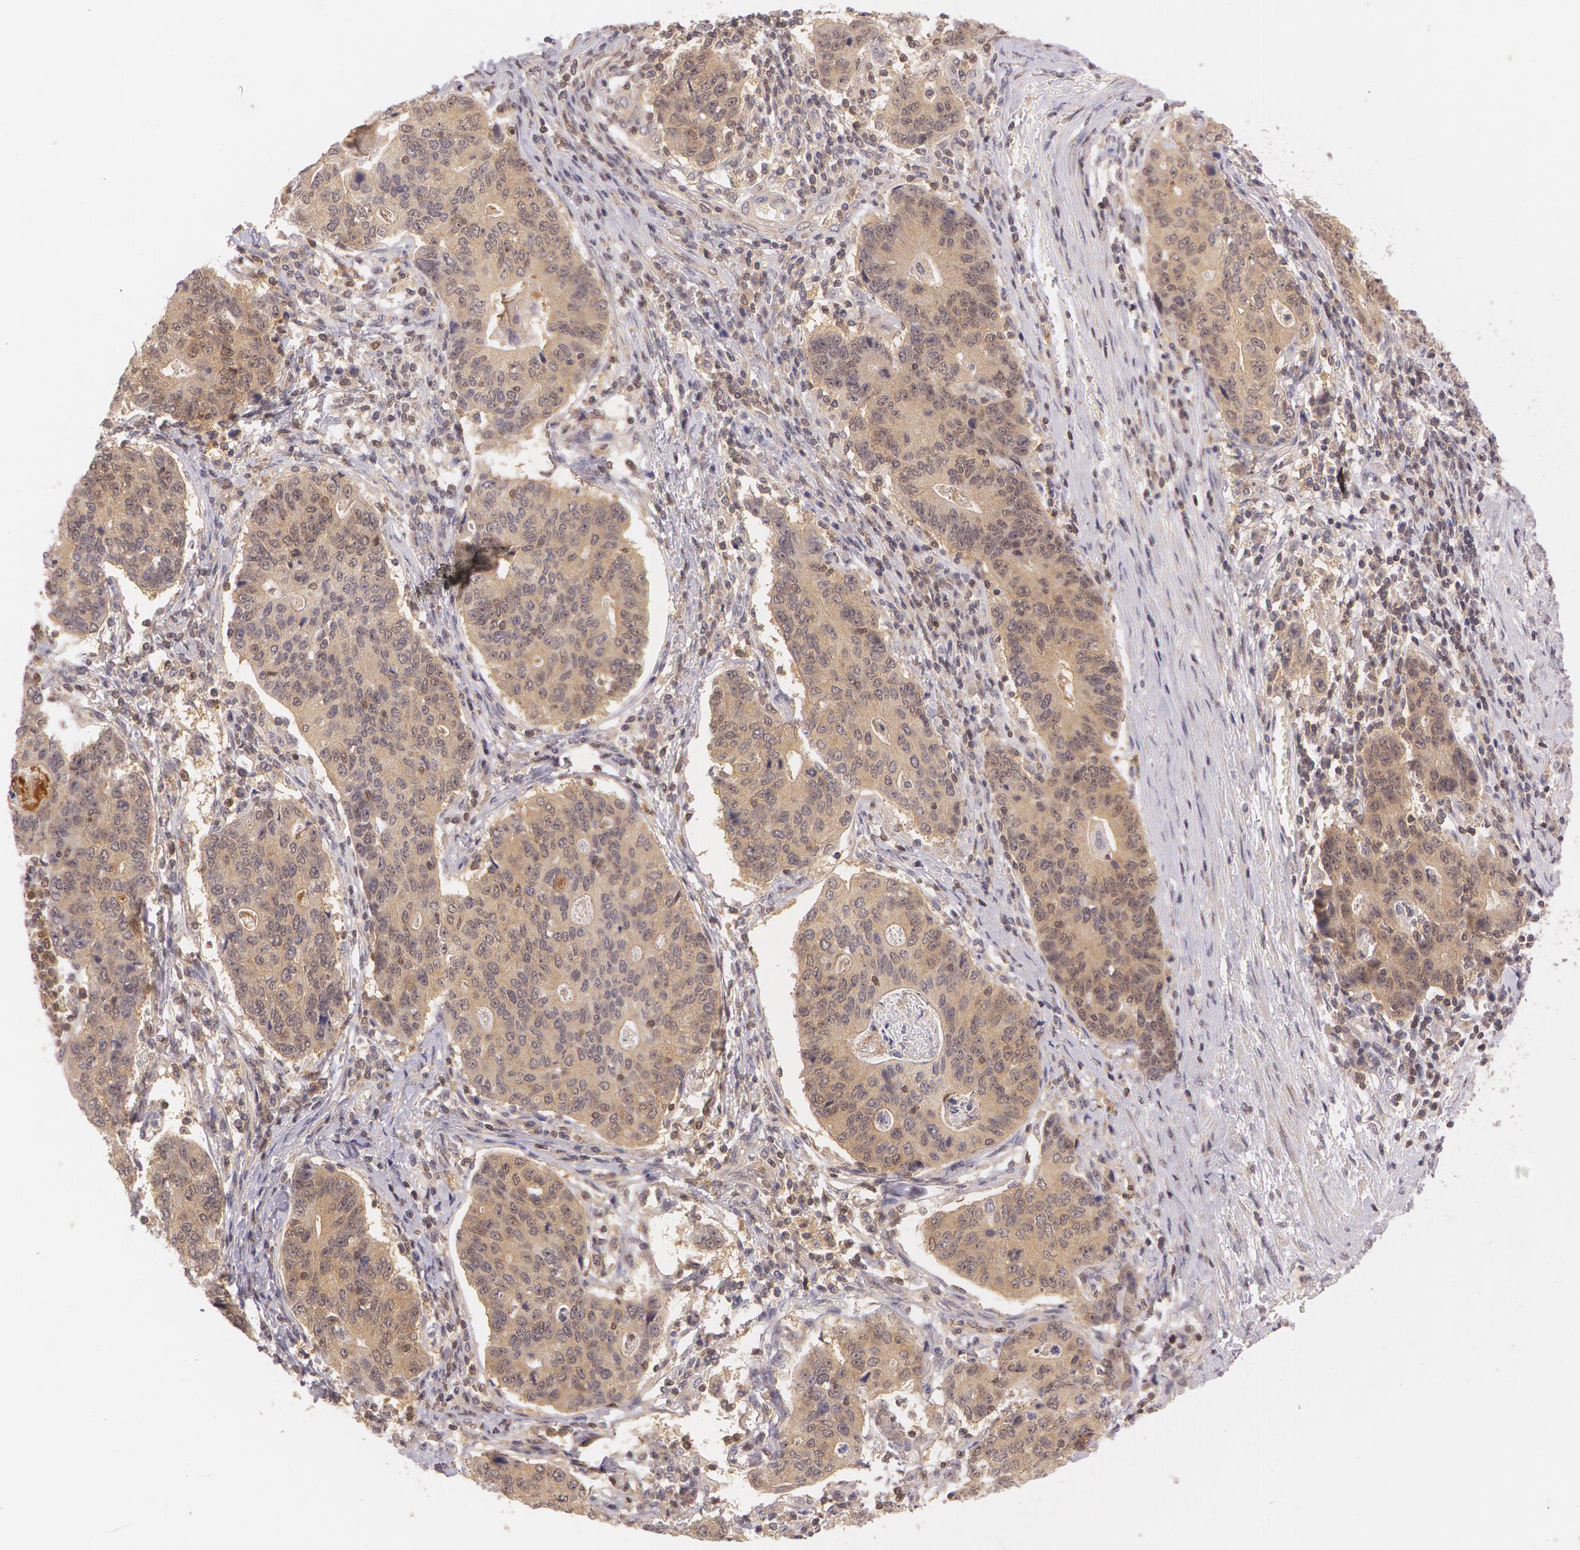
{"staining": {"intensity": "weak", "quantity": ">75%", "location": "cytoplasmic/membranous"}, "tissue": "stomach cancer", "cell_type": "Tumor cells", "image_type": "cancer", "snomed": [{"axis": "morphology", "description": "Adenocarcinoma, NOS"}, {"axis": "topography", "description": "Esophagus"}, {"axis": "topography", "description": "Stomach"}], "caption": "Protein staining displays weak cytoplasmic/membranous staining in about >75% of tumor cells in stomach cancer (adenocarcinoma). (brown staining indicates protein expression, while blue staining denotes nuclei).", "gene": "ATG2B", "patient": {"sex": "male", "age": 74}}